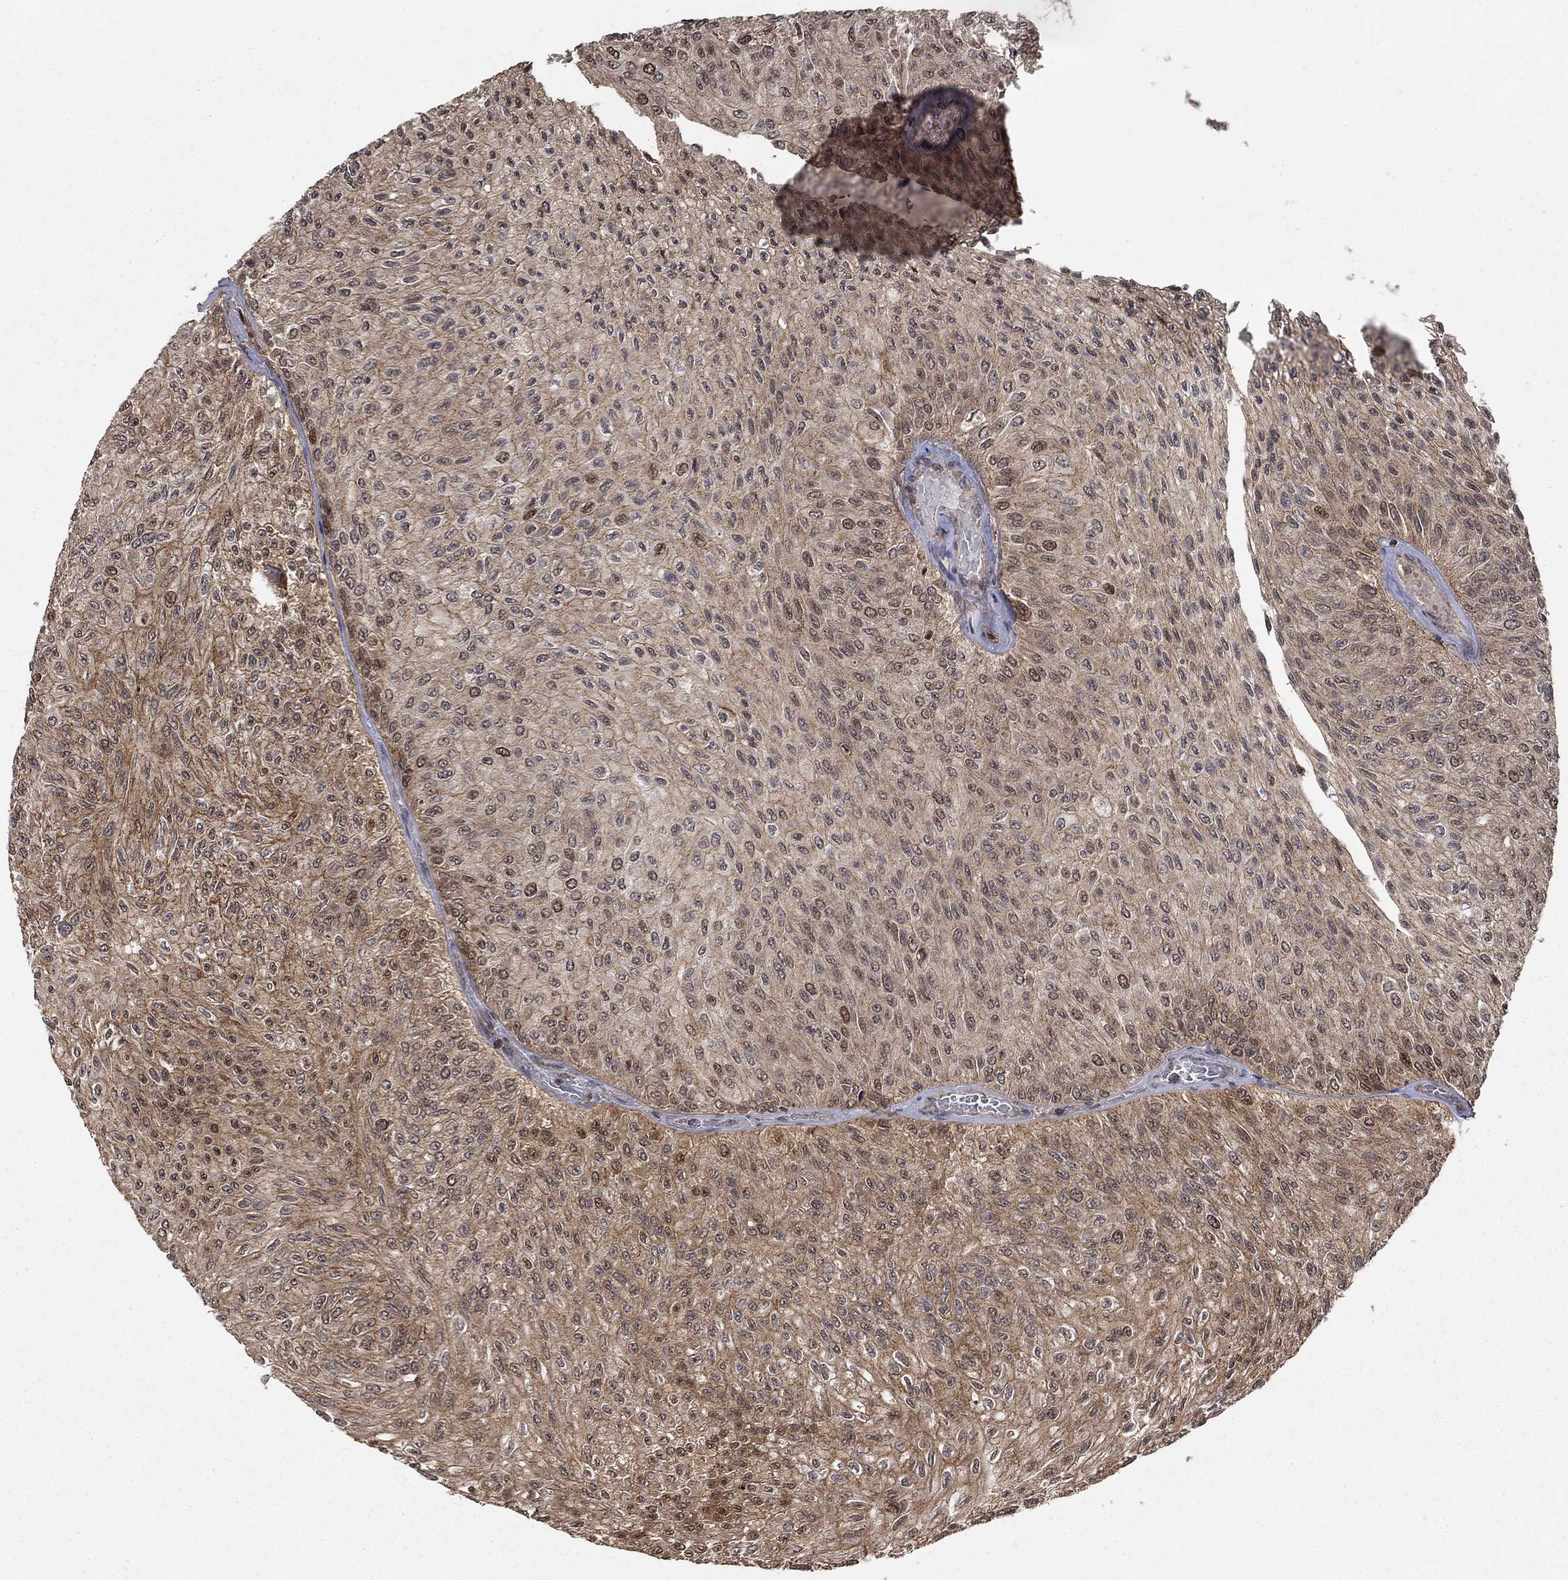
{"staining": {"intensity": "strong", "quantity": "<25%", "location": "cytoplasmic/membranous,nuclear"}, "tissue": "urothelial cancer", "cell_type": "Tumor cells", "image_type": "cancer", "snomed": [{"axis": "morphology", "description": "Urothelial carcinoma, Low grade"}, {"axis": "topography", "description": "Urinary bladder"}], "caption": "High-power microscopy captured an IHC histopathology image of low-grade urothelial carcinoma, revealing strong cytoplasmic/membranous and nuclear expression in approximately <25% of tumor cells.", "gene": "CCDC66", "patient": {"sex": "male", "age": 78}}